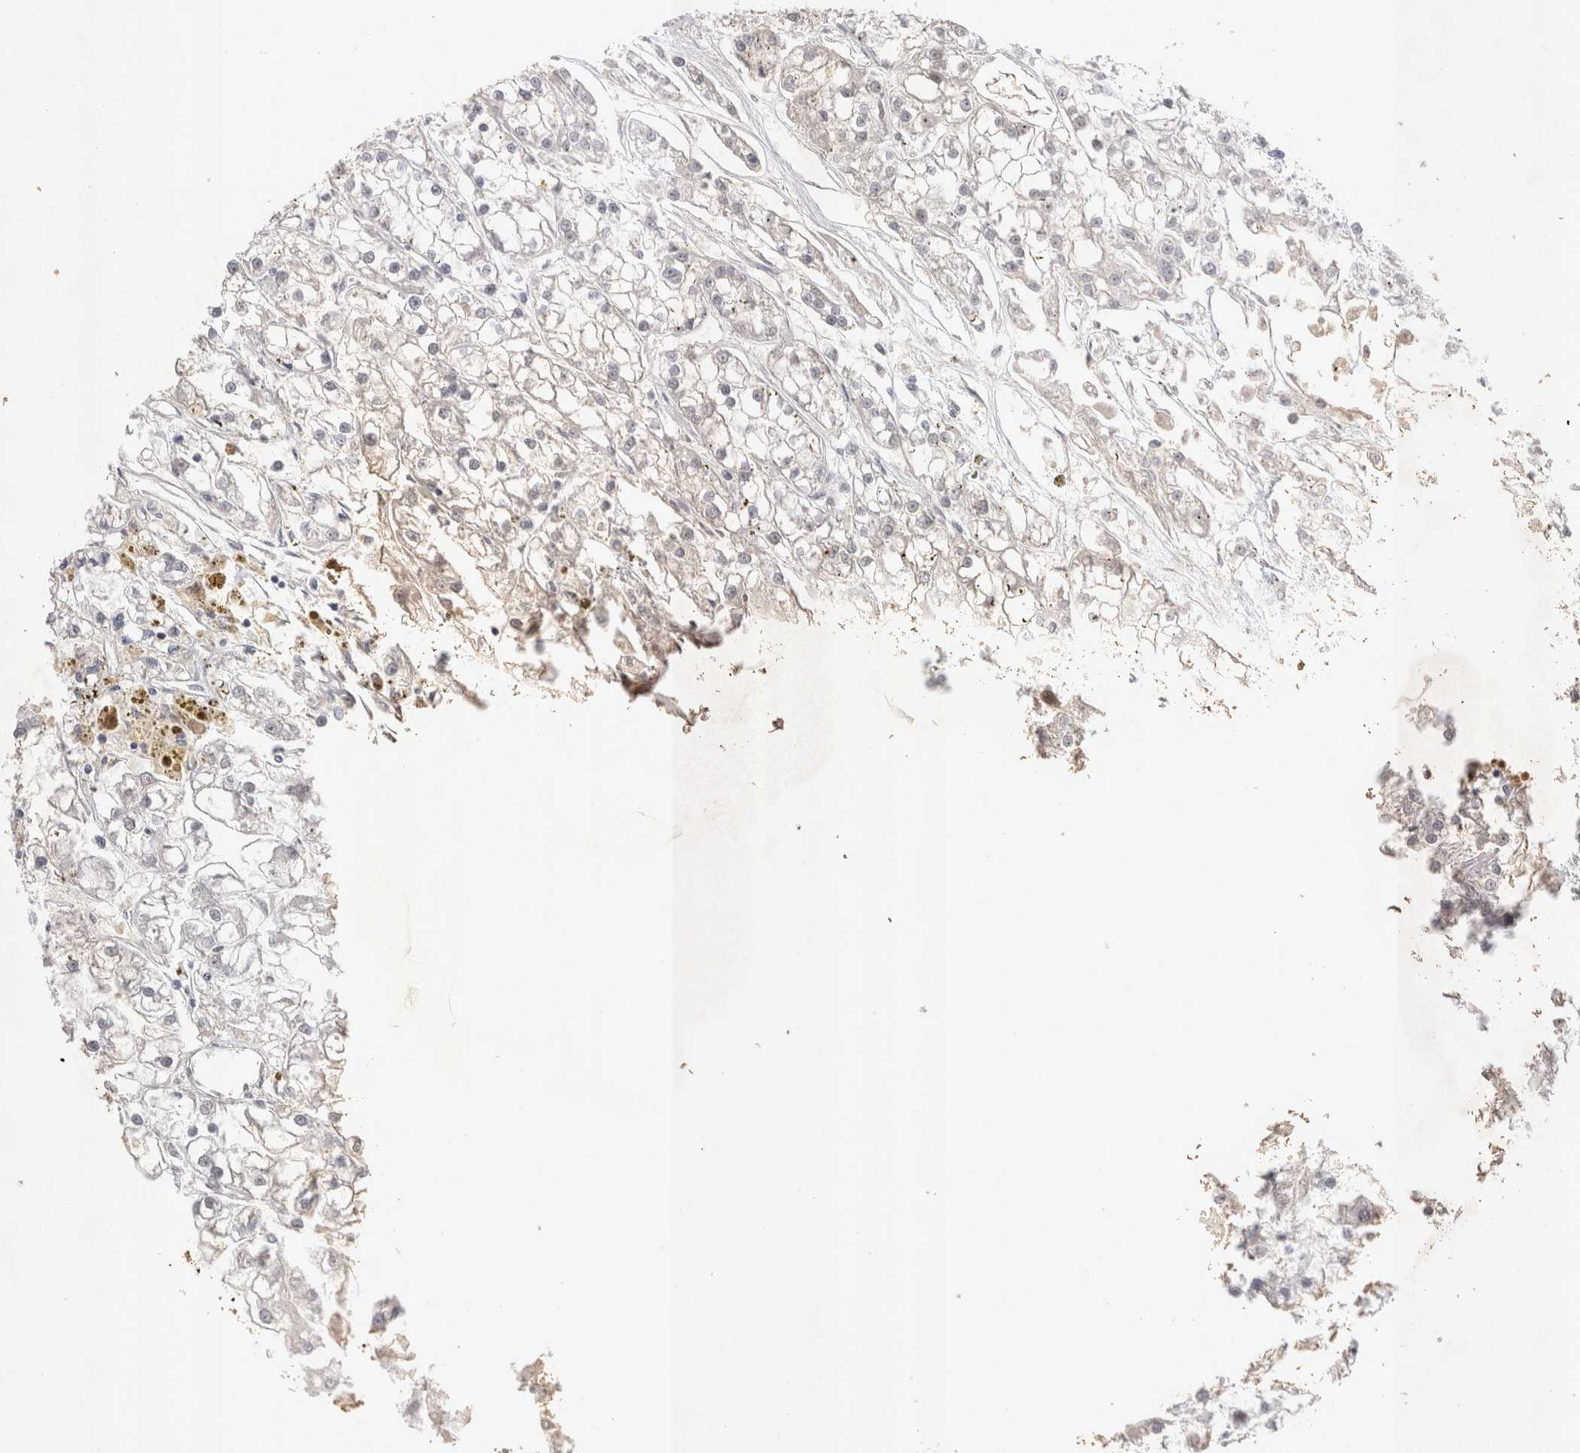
{"staining": {"intensity": "negative", "quantity": "none", "location": "none"}, "tissue": "renal cancer", "cell_type": "Tumor cells", "image_type": "cancer", "snomed": [{"axis": "morphology", "description": "Adenocarcinoma, NOS"}, {"axis": "topography", "description": "Kidney"}], "caption": "Renal cancer was stained to show a protein in brown. There is no significant positivity in tumor cells.", "gene": "RECQL4", "patient": {"sex": "female", "age": 52}}